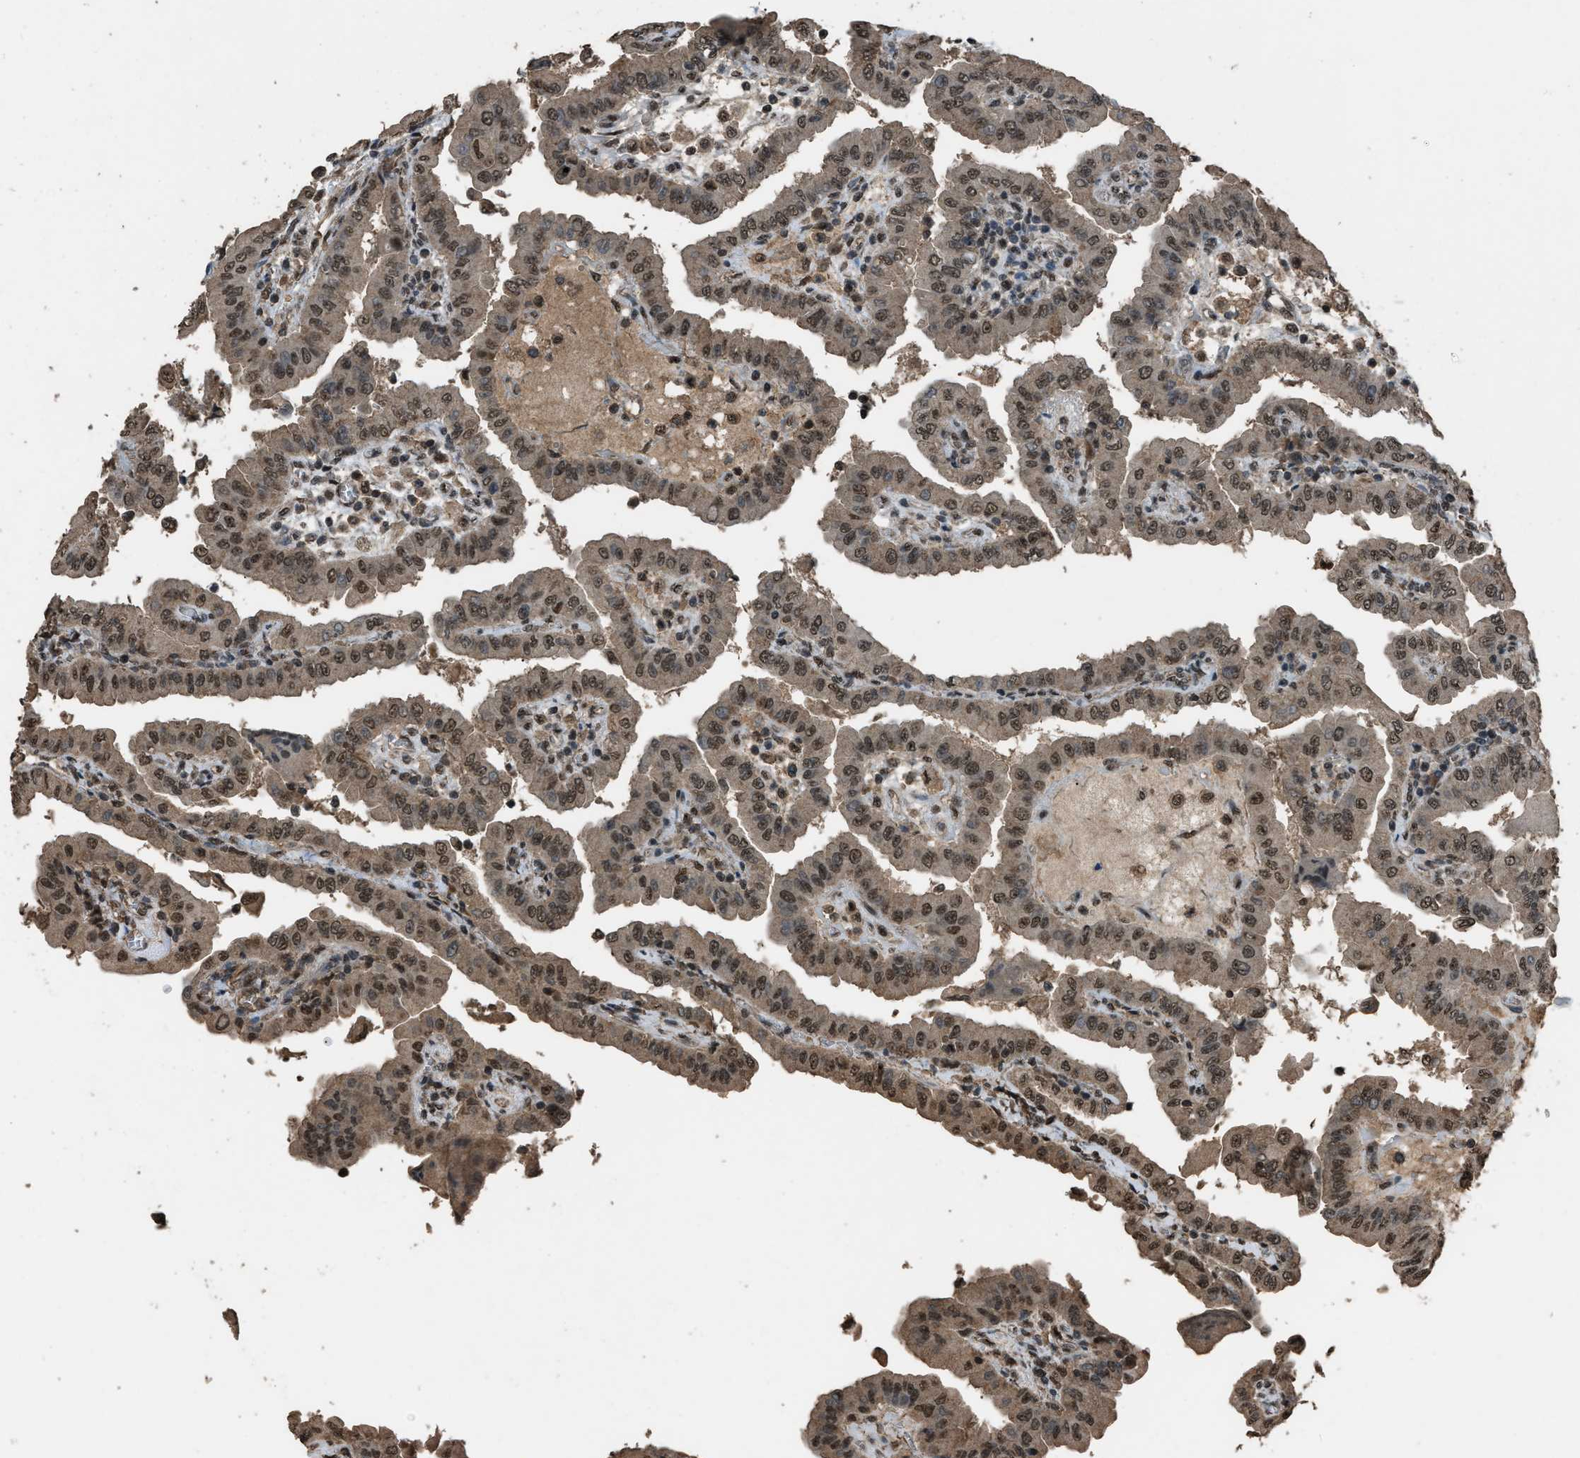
{"staining": {"intensity": "moderate", "quantity": ">75%", "location": "cytoplasmic/membranous,nuclear"}, "tissue": "thyroid cancer", "cell_type": "Tumor cells", "image_type": "cancer", "snomed": [{"axis": "morphology", "description": "Papillary adenocarcinoma, NOS"}, {"axis": "topography", "description": "Thyroid gland"}], "caption": "DAB (3,3'-diaminobenzidine) immunohistochemical staining of human thyroid papillary adenocarcinoma demonstrates moderate cytoplasmic/membranous and nuclear protein expression in about >75% of tumor cells.", "gene": "SERTAD2", "patient": {"sex": "male", "age": 33}}